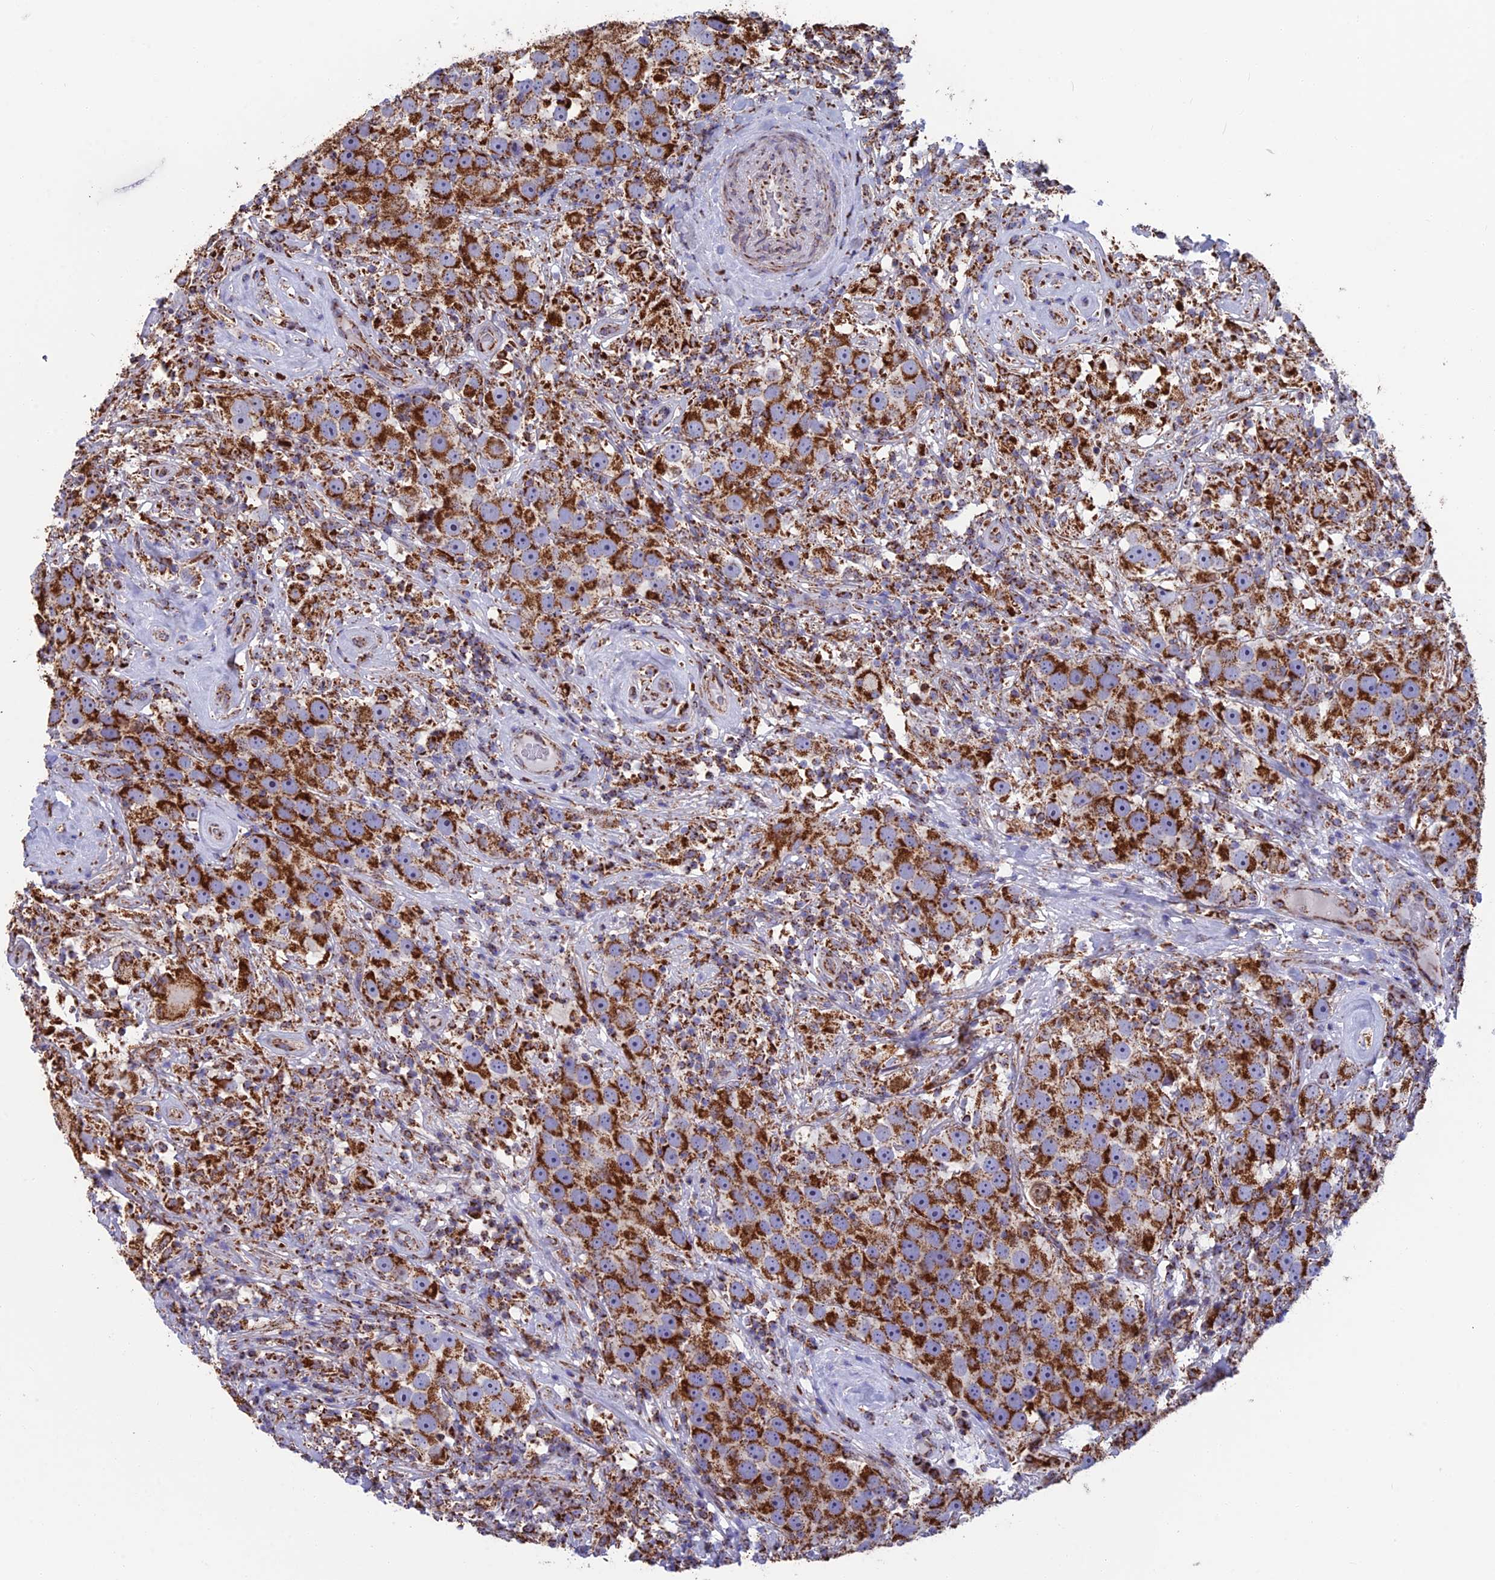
{"staining": {"intensity": "strong", "quantity": ">75%", "location": "cytoplasmic/membranous"}, "tissue": "testis cancer", "cell_type": "Tumor cells", "image_type": "cancer", "snomed": [{"axis": "morphology", "description": "Seminoma, NOS"}, {"axis": "topography", "description": "Testis"}], "caption": "Immunohistochemistry image of testis cancer (seminoma) stained for a protein (brown), which displays high levels of strong cytoplasmic/membranous staining in approximately >75% of tumor cells.", "gene": "CS", "patient": {"sex": "male", "age": 49}}